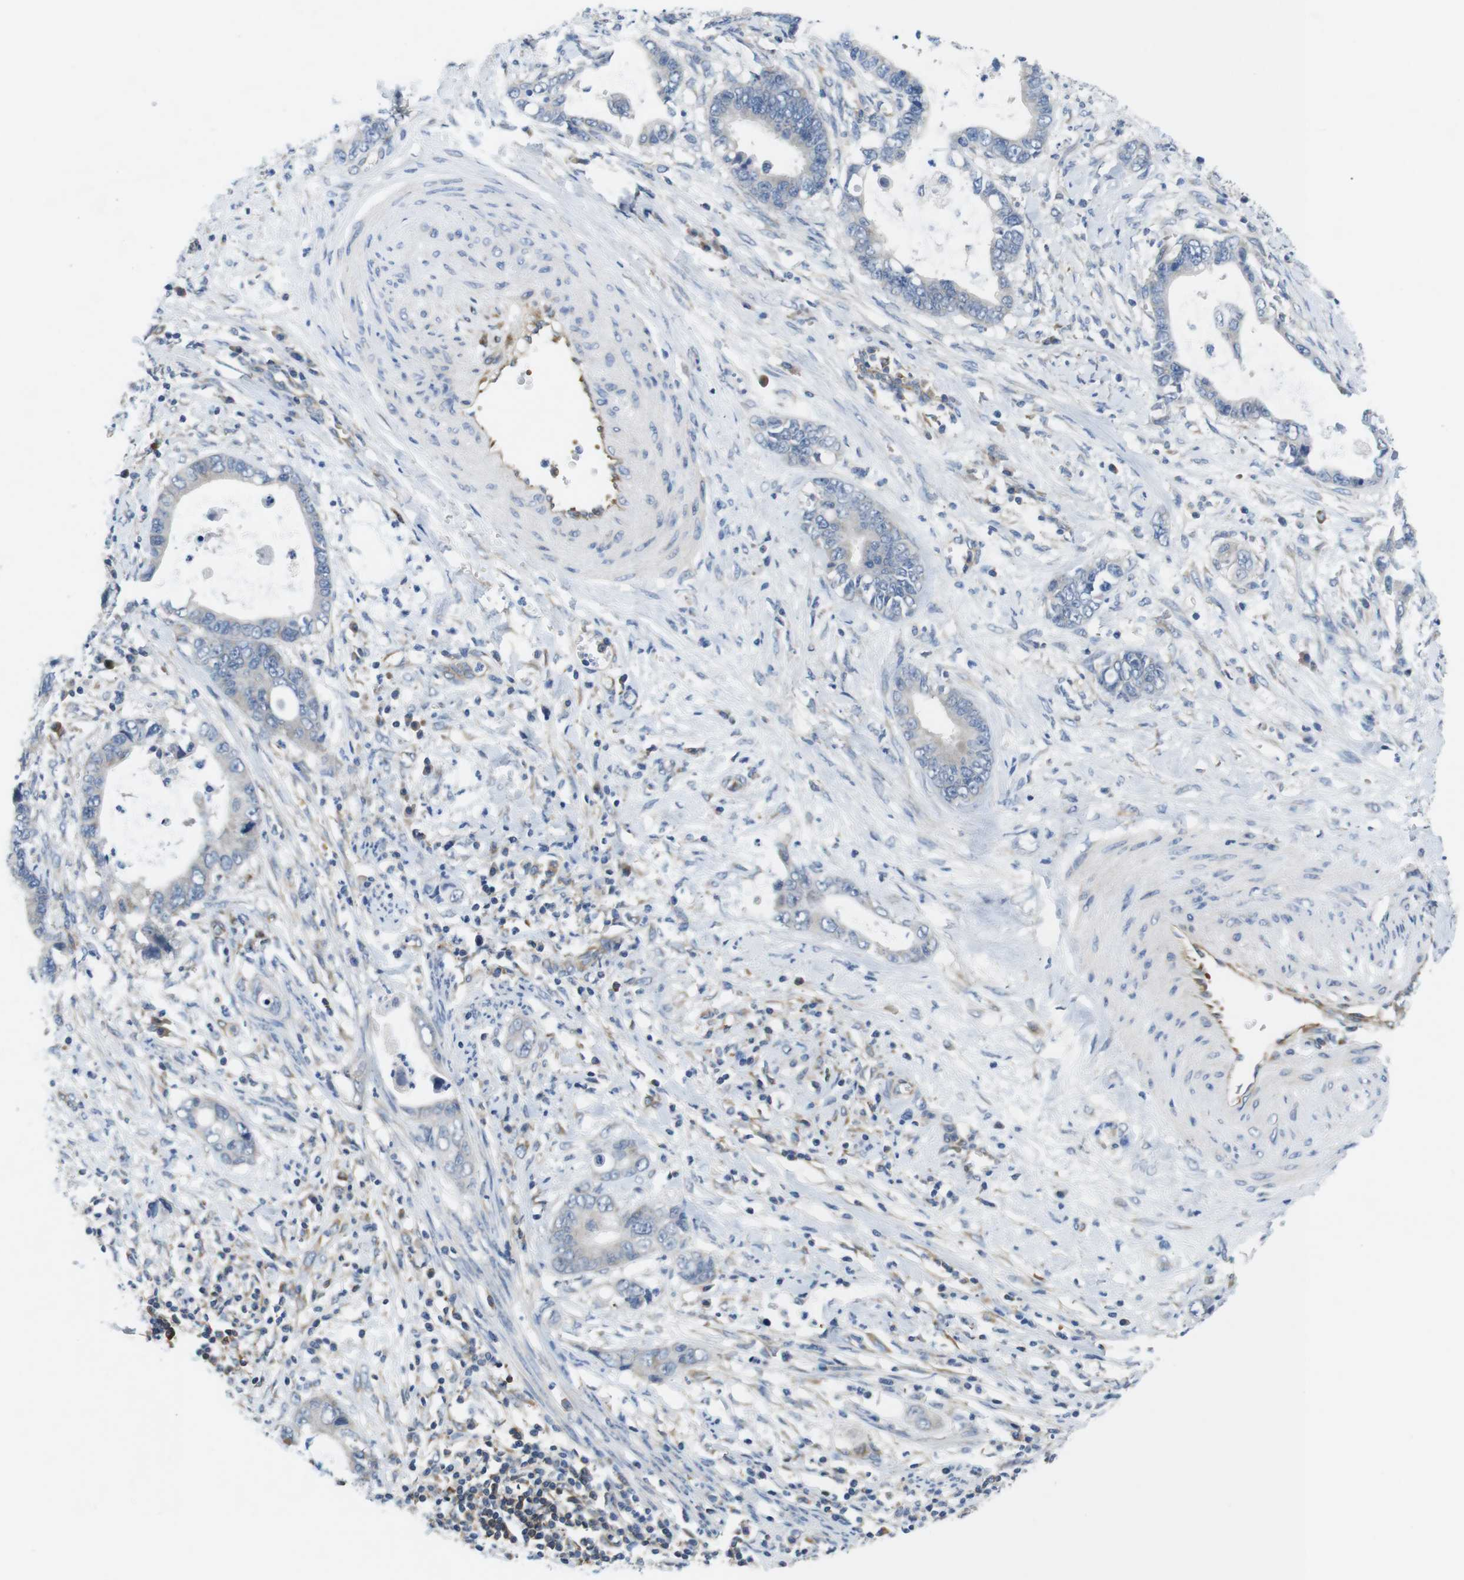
{"staining": {"intensity": "negative", "quantity": "none", "location": "none"}, "tissue": "cervical cancer", "cell_type": "Tumor cells", "image_type": "cancer", "snomed": [{"axis": "morphology", "description": "Adenocarcinoma, NOS"}, {"axis": "topography", "description": "Cervix"}], "caption": "Immunohistochemical staining of human cervical cancer (adenocarcinoma) demonstrates no significant expression in tumor cells.", "gene": "DCLK1", "patient": {"sex": "female", "age": 44}}